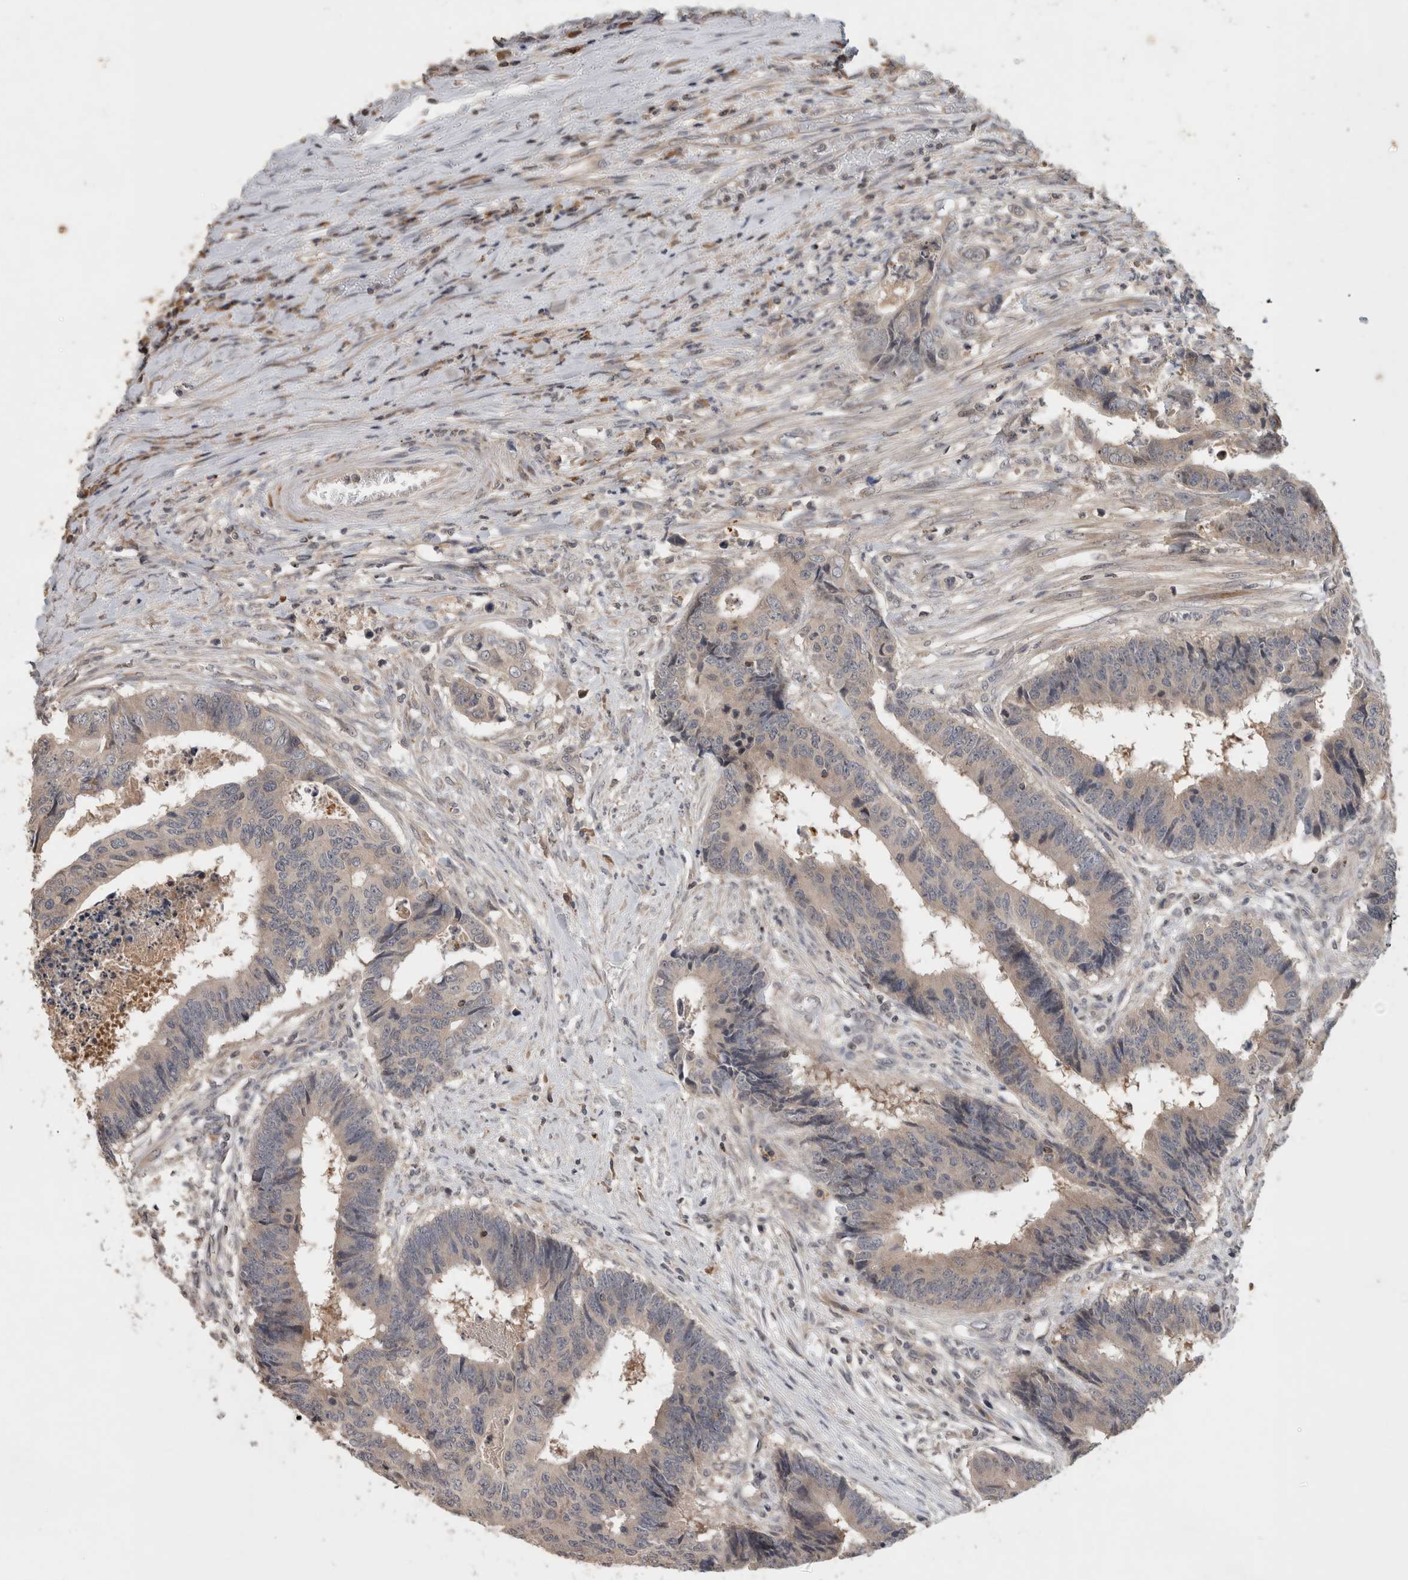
{"staining": {"intensity": "negative", "quantity": "none", "location": "none"}, "tissue": "colorectal cancer", "cell_type": "Tumor cells", "image_type": "cancer", "snomed": [{"axis": "morphology", "description": "Adenocarcinoma, NOS"}, {"axis": "topography", "description": "Rectum"}], "caption": "Immunohistochemistry photomicrograph of colorectal adenocarcinoma stained for a protein (brown), which demonstrates no expression in tumor cells.", "gene": "SERAC1", "patient": {"sex": "male", "age": 84}}